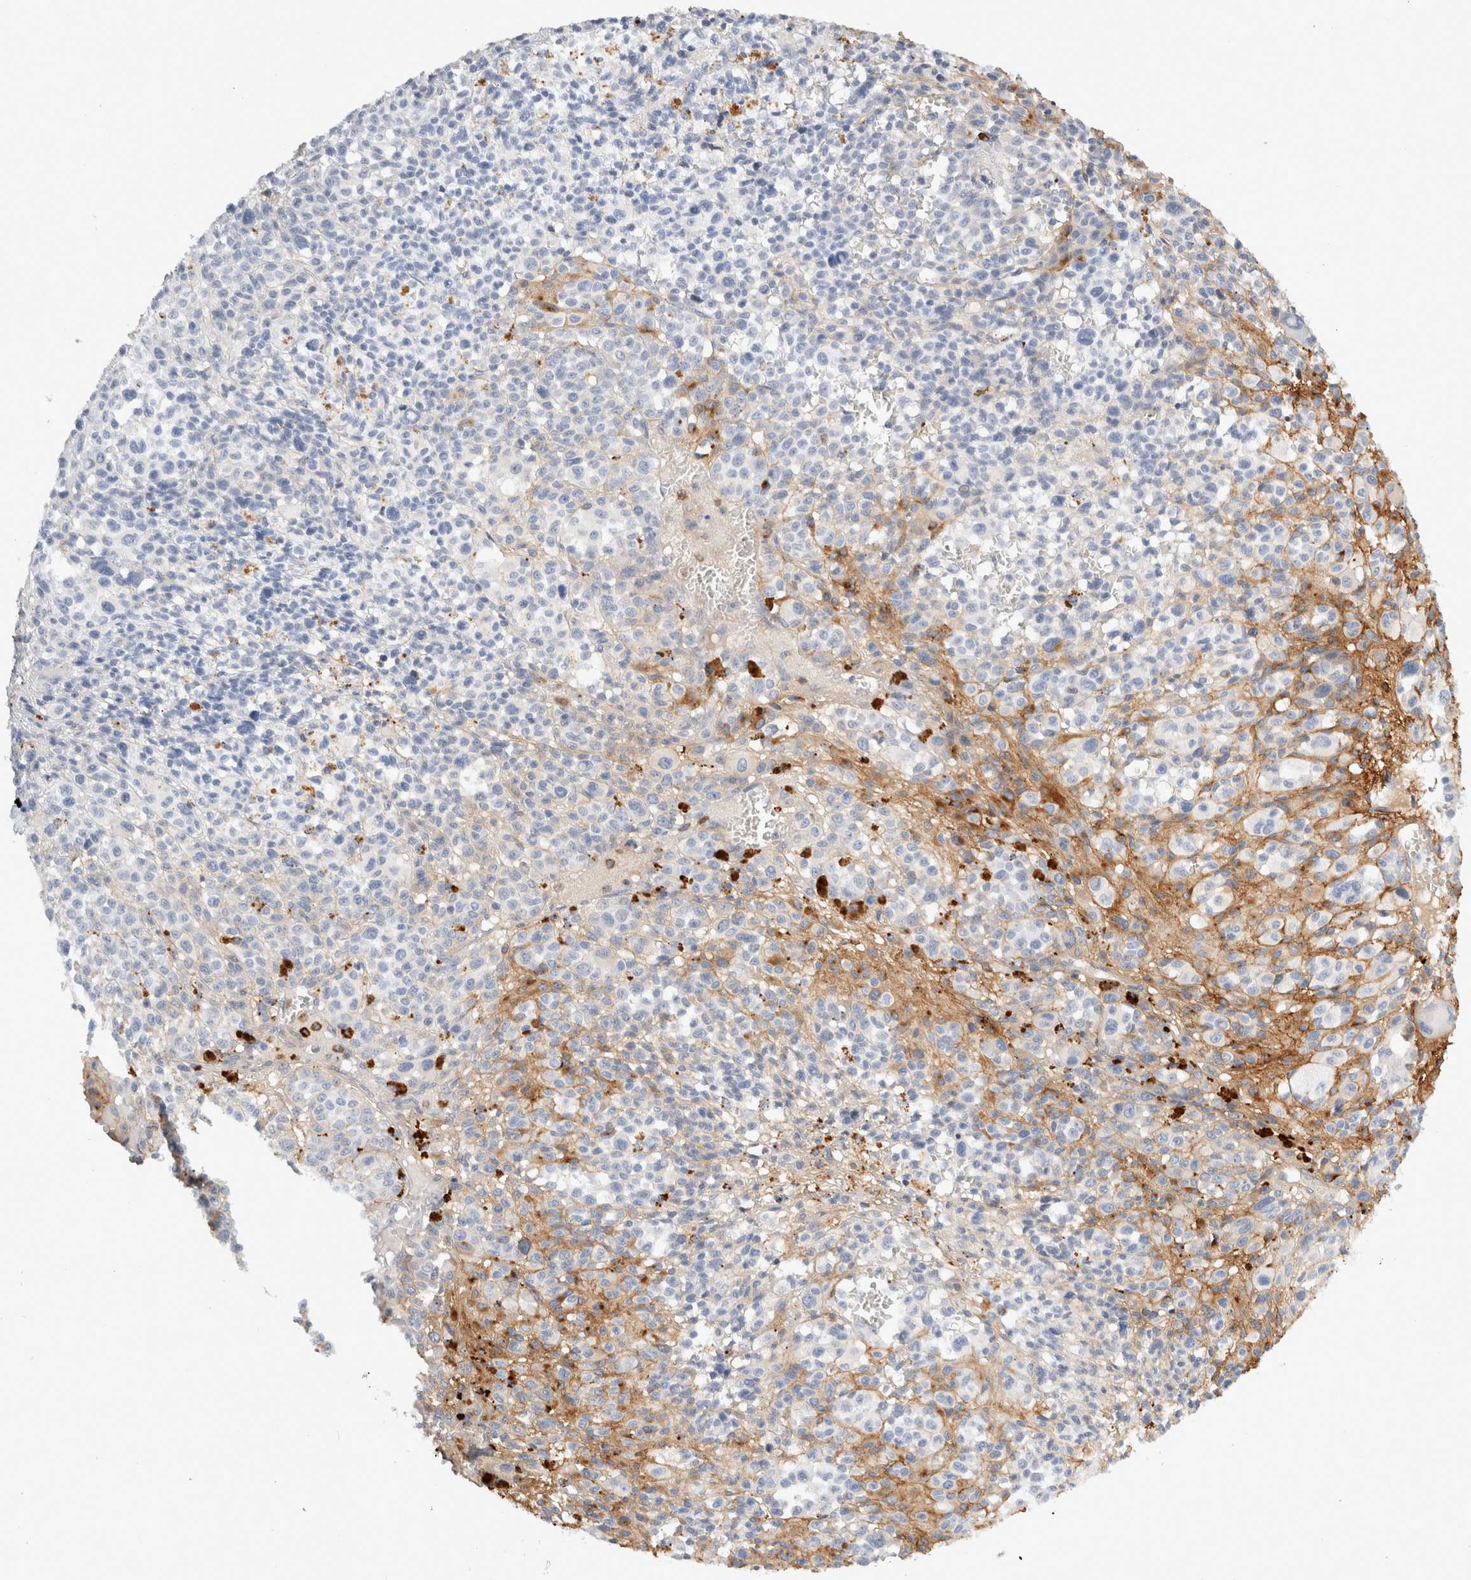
{"staining": {"intensity": "negative", "quantity": "none", "location": "none"}, "tissue": "melanoma", "cell_type": "Tumor cells", "image_type": "cancer", "snomed": [{"axis": "morphology", "description": "Malignant melanoma, Metastatic site"}, {"axis": "topography", "description": "Skin"}], "caption": "Tumor cells are negative for brown protein staining in melanoma.", "gene": "FGL2", "patient": {"sex": "female", "age": 74}}